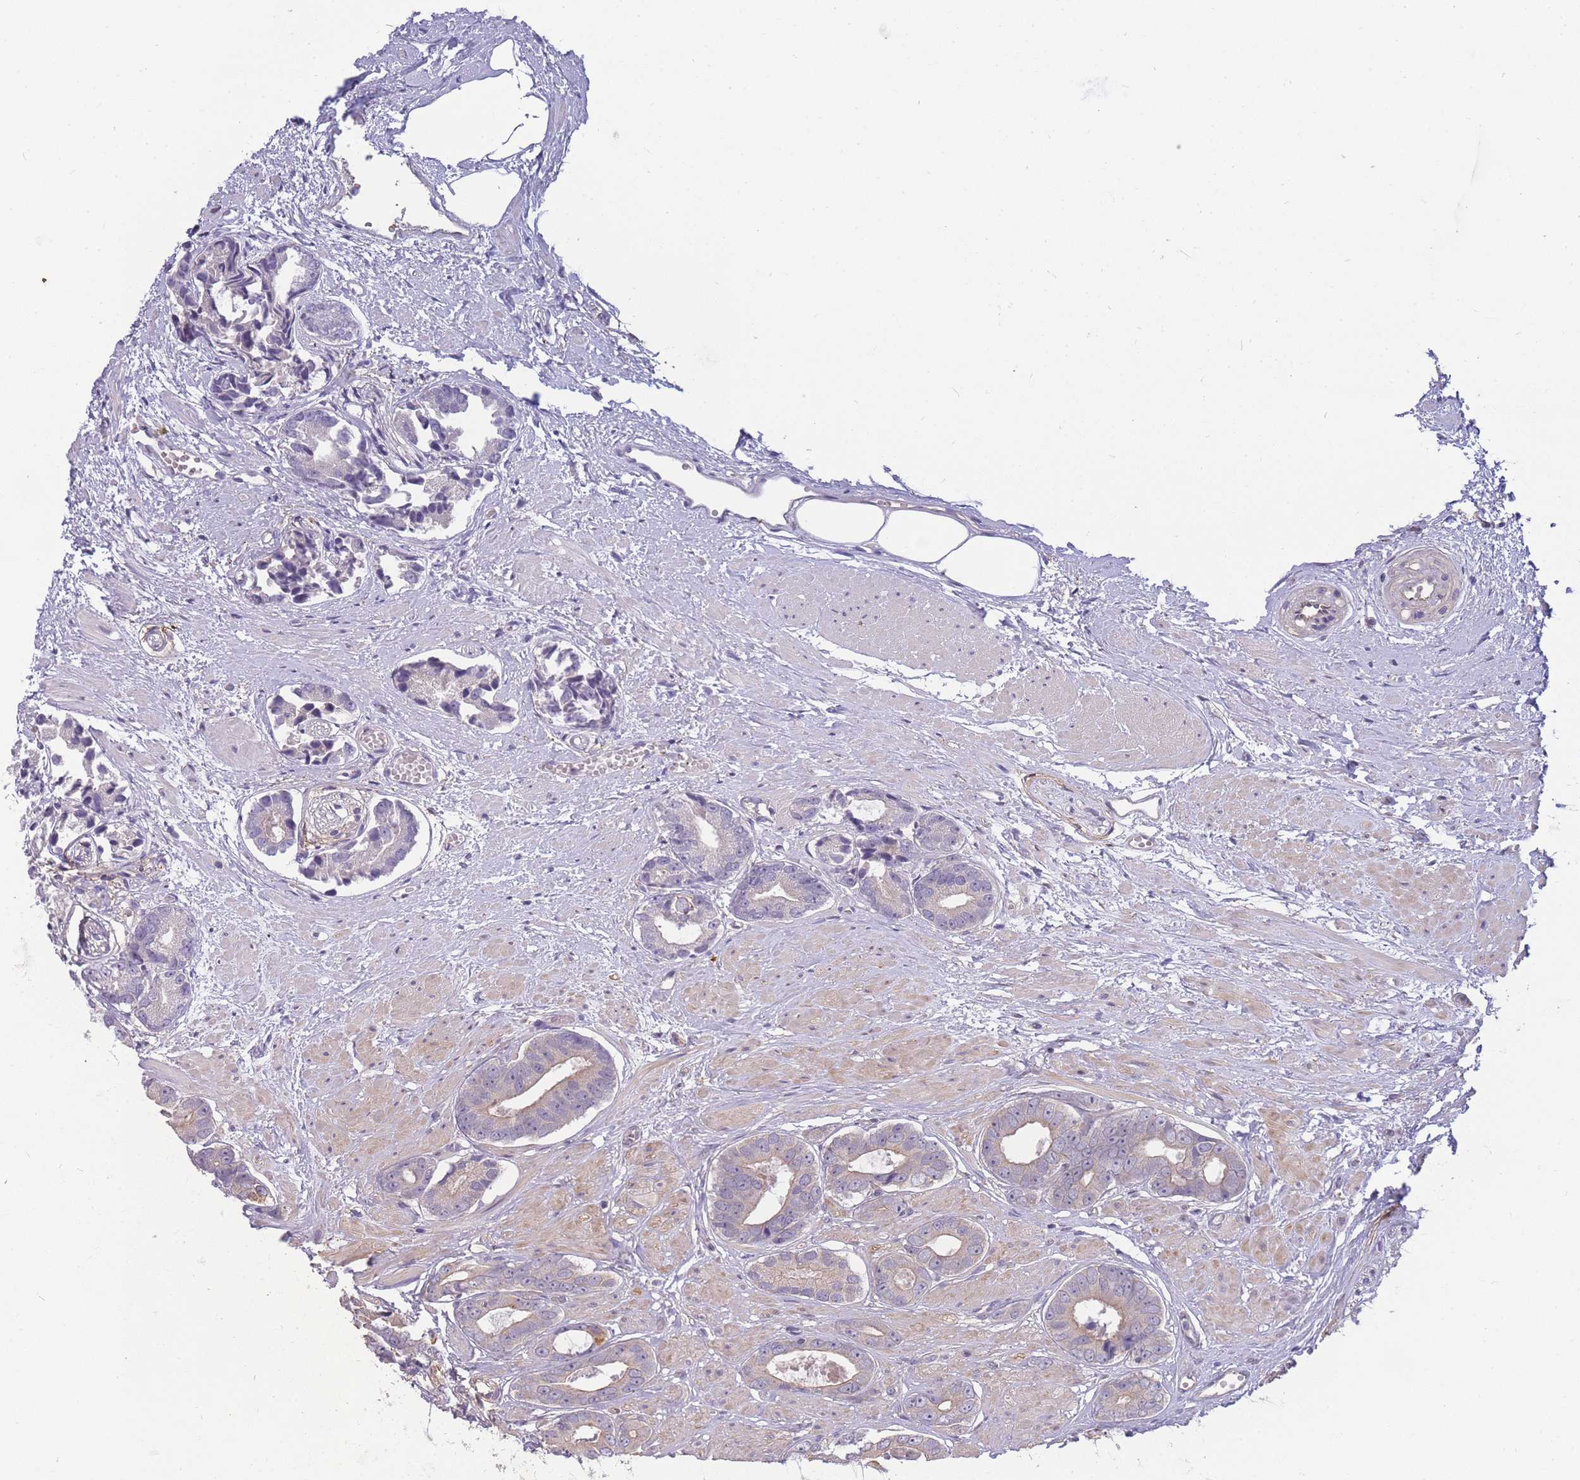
{"staining": {"intensity": "negative", "quantity": "none", "location": "none"}, "tissue": "prostate cancer", "cell_type": "Tumor cells", "image_type": "cancer", "snomed": [{"axis": "morphology", "description": "Adenocarcinoma, Low grade"}, {"axis": "topography", "description": "Prostate"}], "caption": "Prostate adenocarcinoma (low-grade) stained for a protein using IHC exhibits no positivity tumor cells.", "gene": "SMC6", "patient": {"sex": "male", "age": 64}}